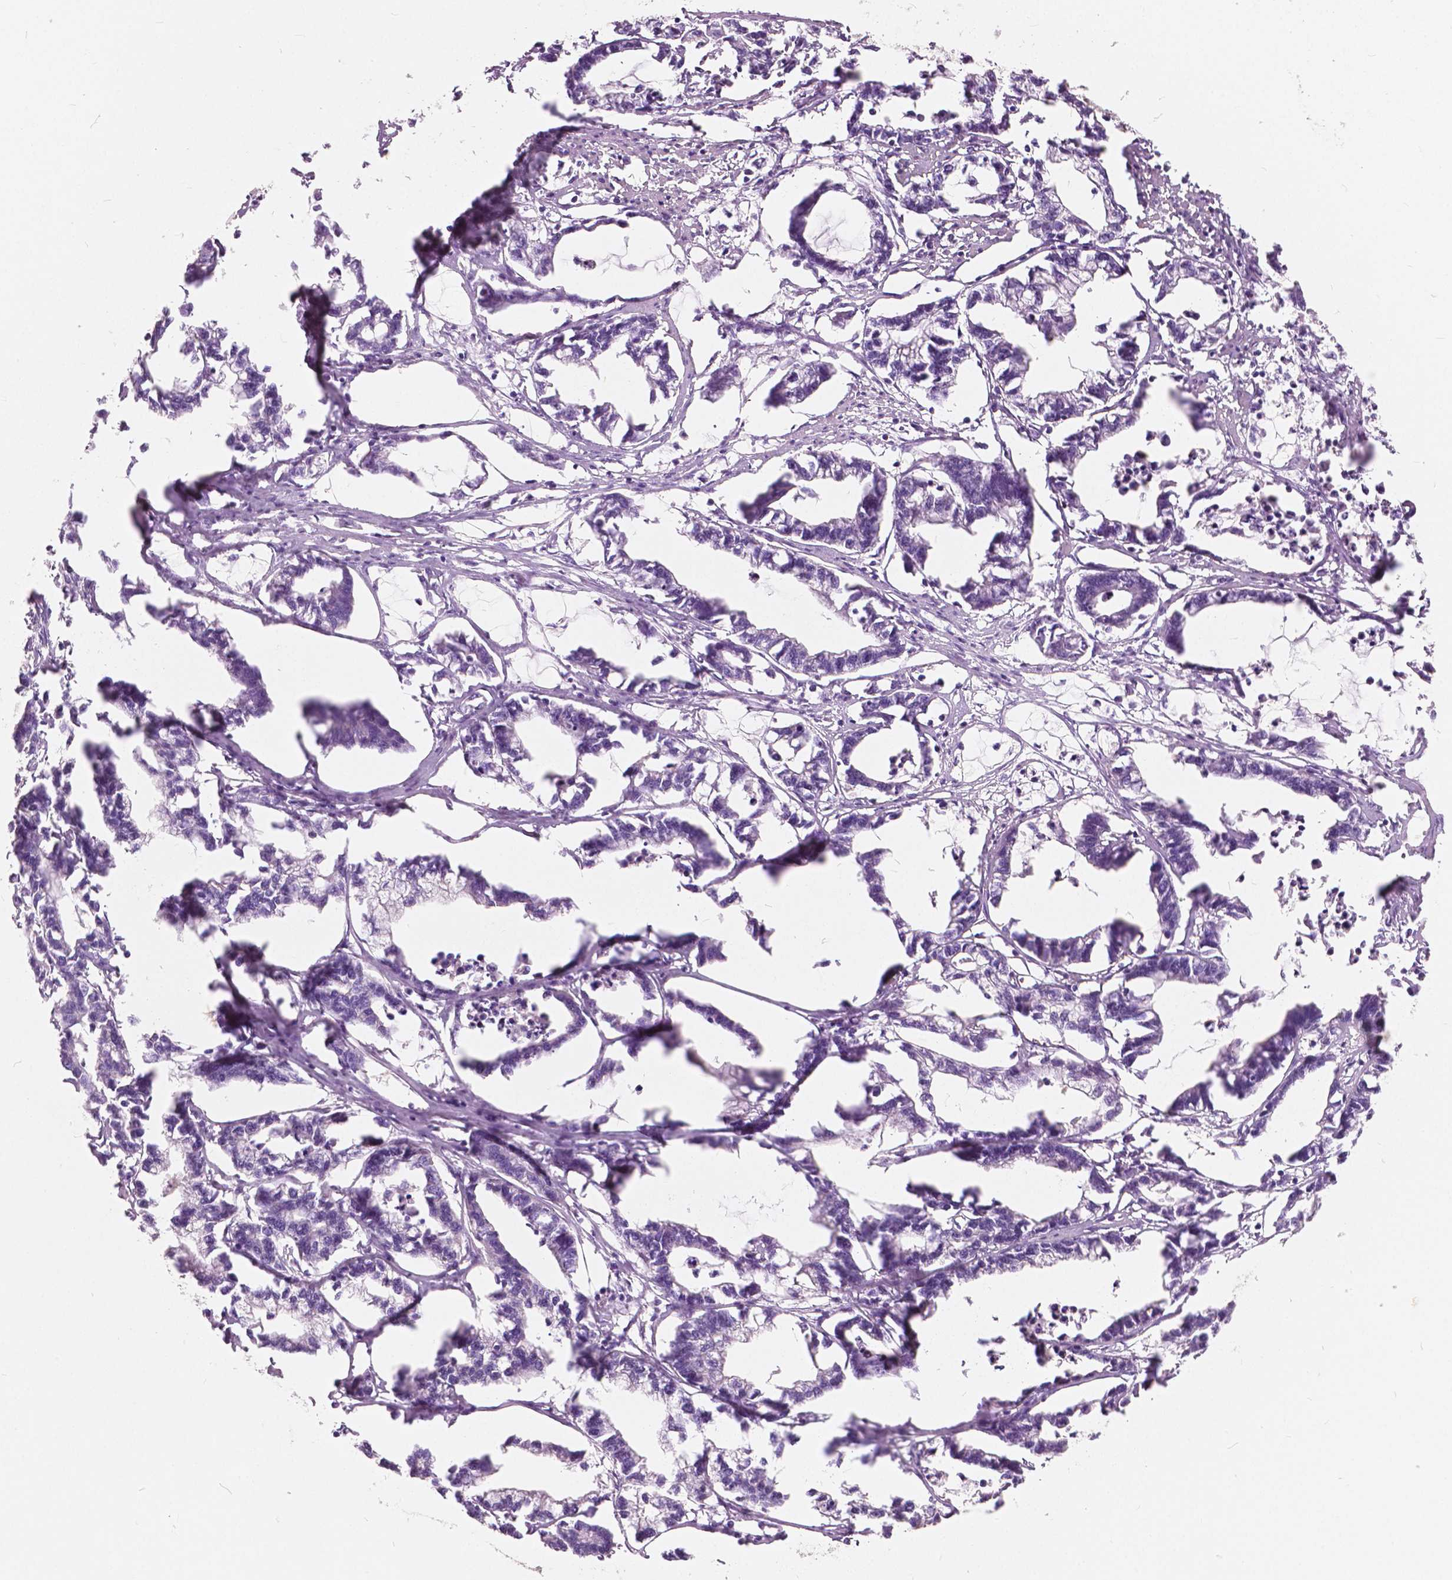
{"staining": {"intensity": "negative", "quantity": "none", "location": "none"}, "tissue": "stomach cancer", "cell_type": "Tumor cells", "image_type": "cancer", "snomed": [{"axis": "morphology", "description": "Adenocarcinoma, NOS"}, {"axis": "topography", "description": "Stomach"}], "caption": "A high-resolution micrograph shows immunohistochemistry staining of stomach cancer, which reveals no significant expression in tumor cells.", "gene": "TKFC", "patient": {"sex": "male", "age": 83}}